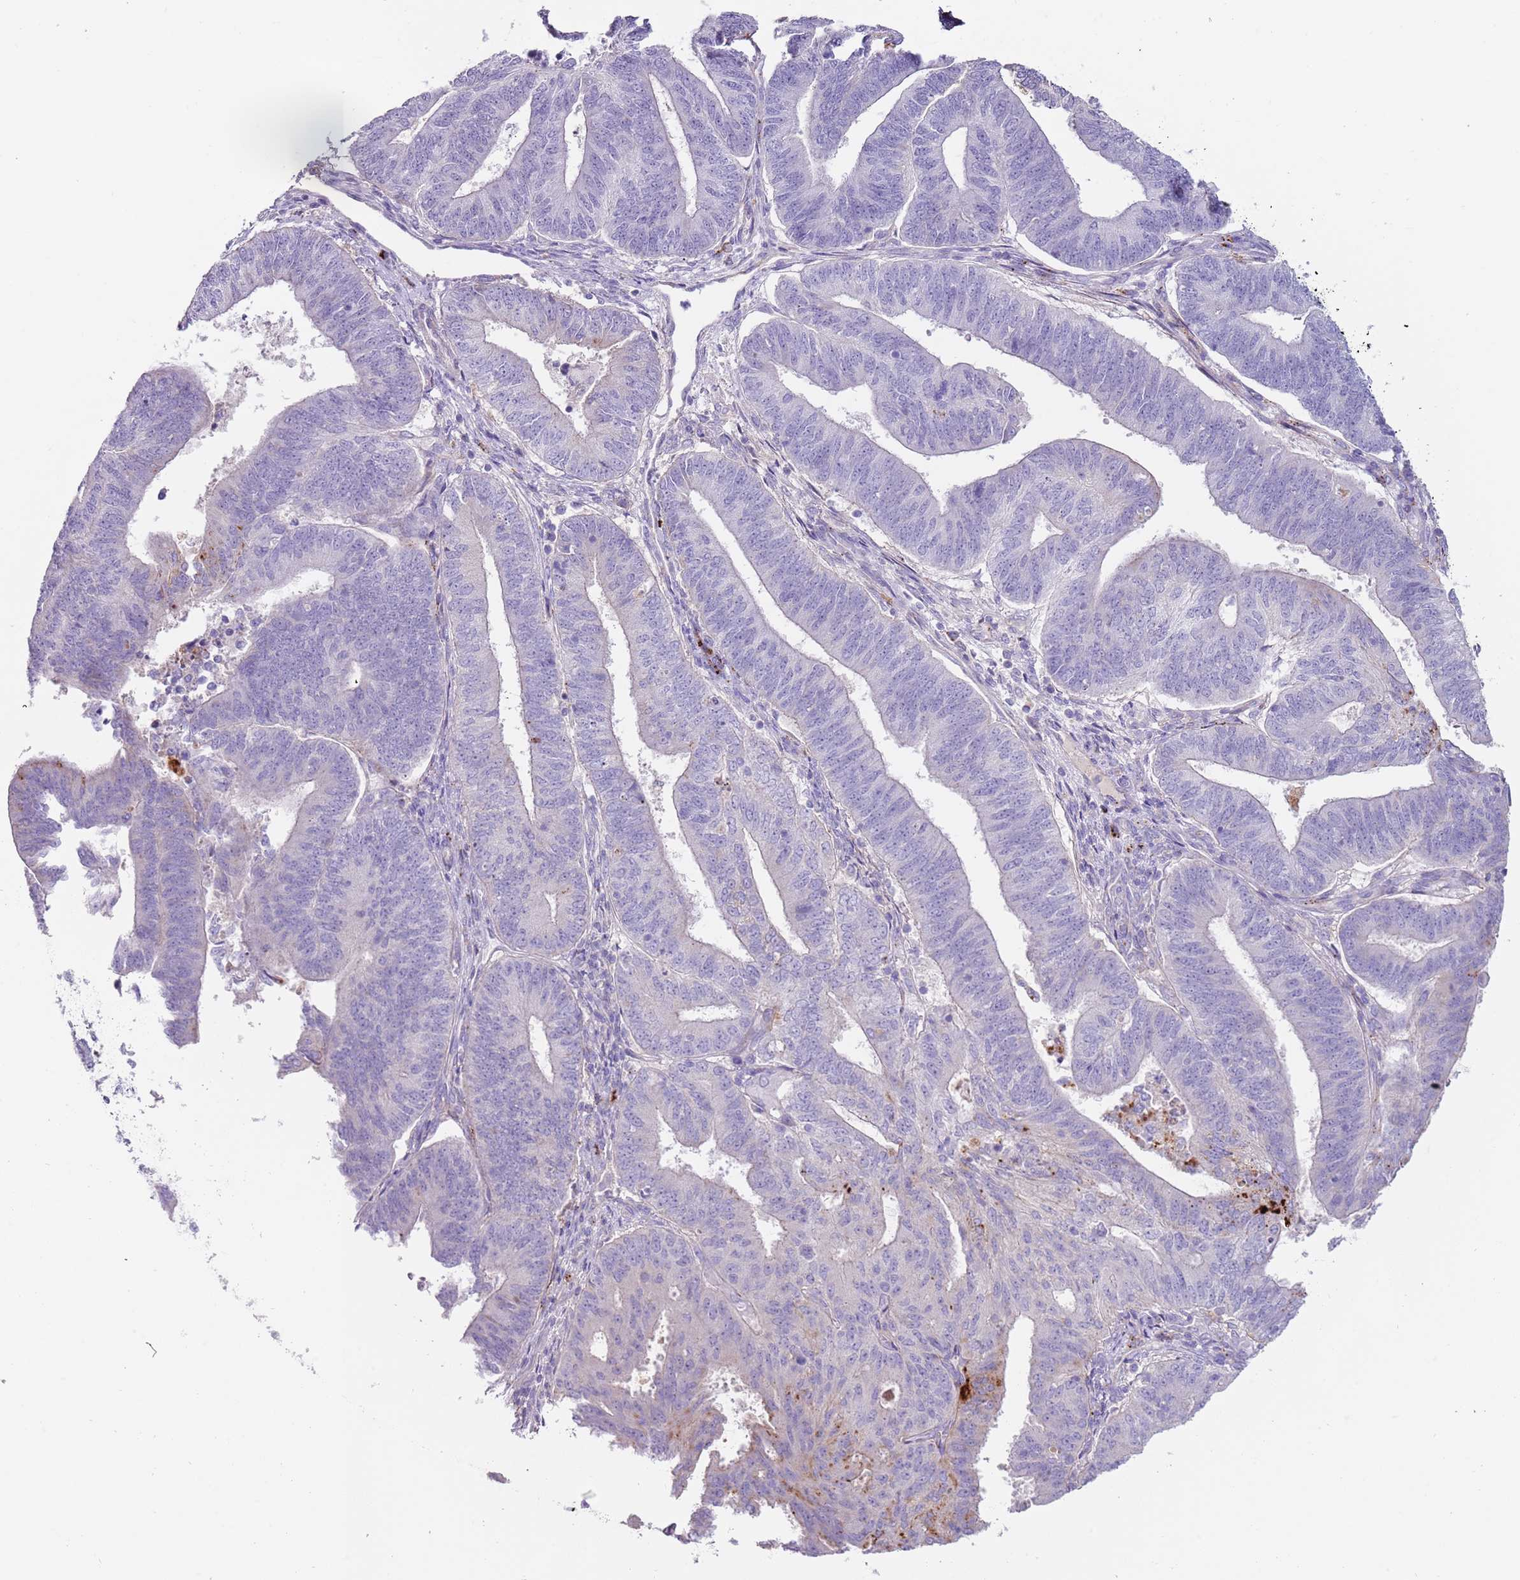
{"staining": {"intensity": "negative", "quantity": "none", "location": "none"}, "tissue": "endometrial cancer", "cell_type": "Tumor cells", "image_type": "cancer", "snomed": [{"axis": "morphology", "description": "Adenocarcinoma, NOS"}, {"axis": "topography", "description": "Endometrium"}], "caption": "Endometrial cancer was stained to show a protein in brown. There is no significant expression in tumor cells. (DAB IHC with hematoxylin counter stain).", "gene": "LRRN3", "patient": {"sex": "female", "age": 70}}